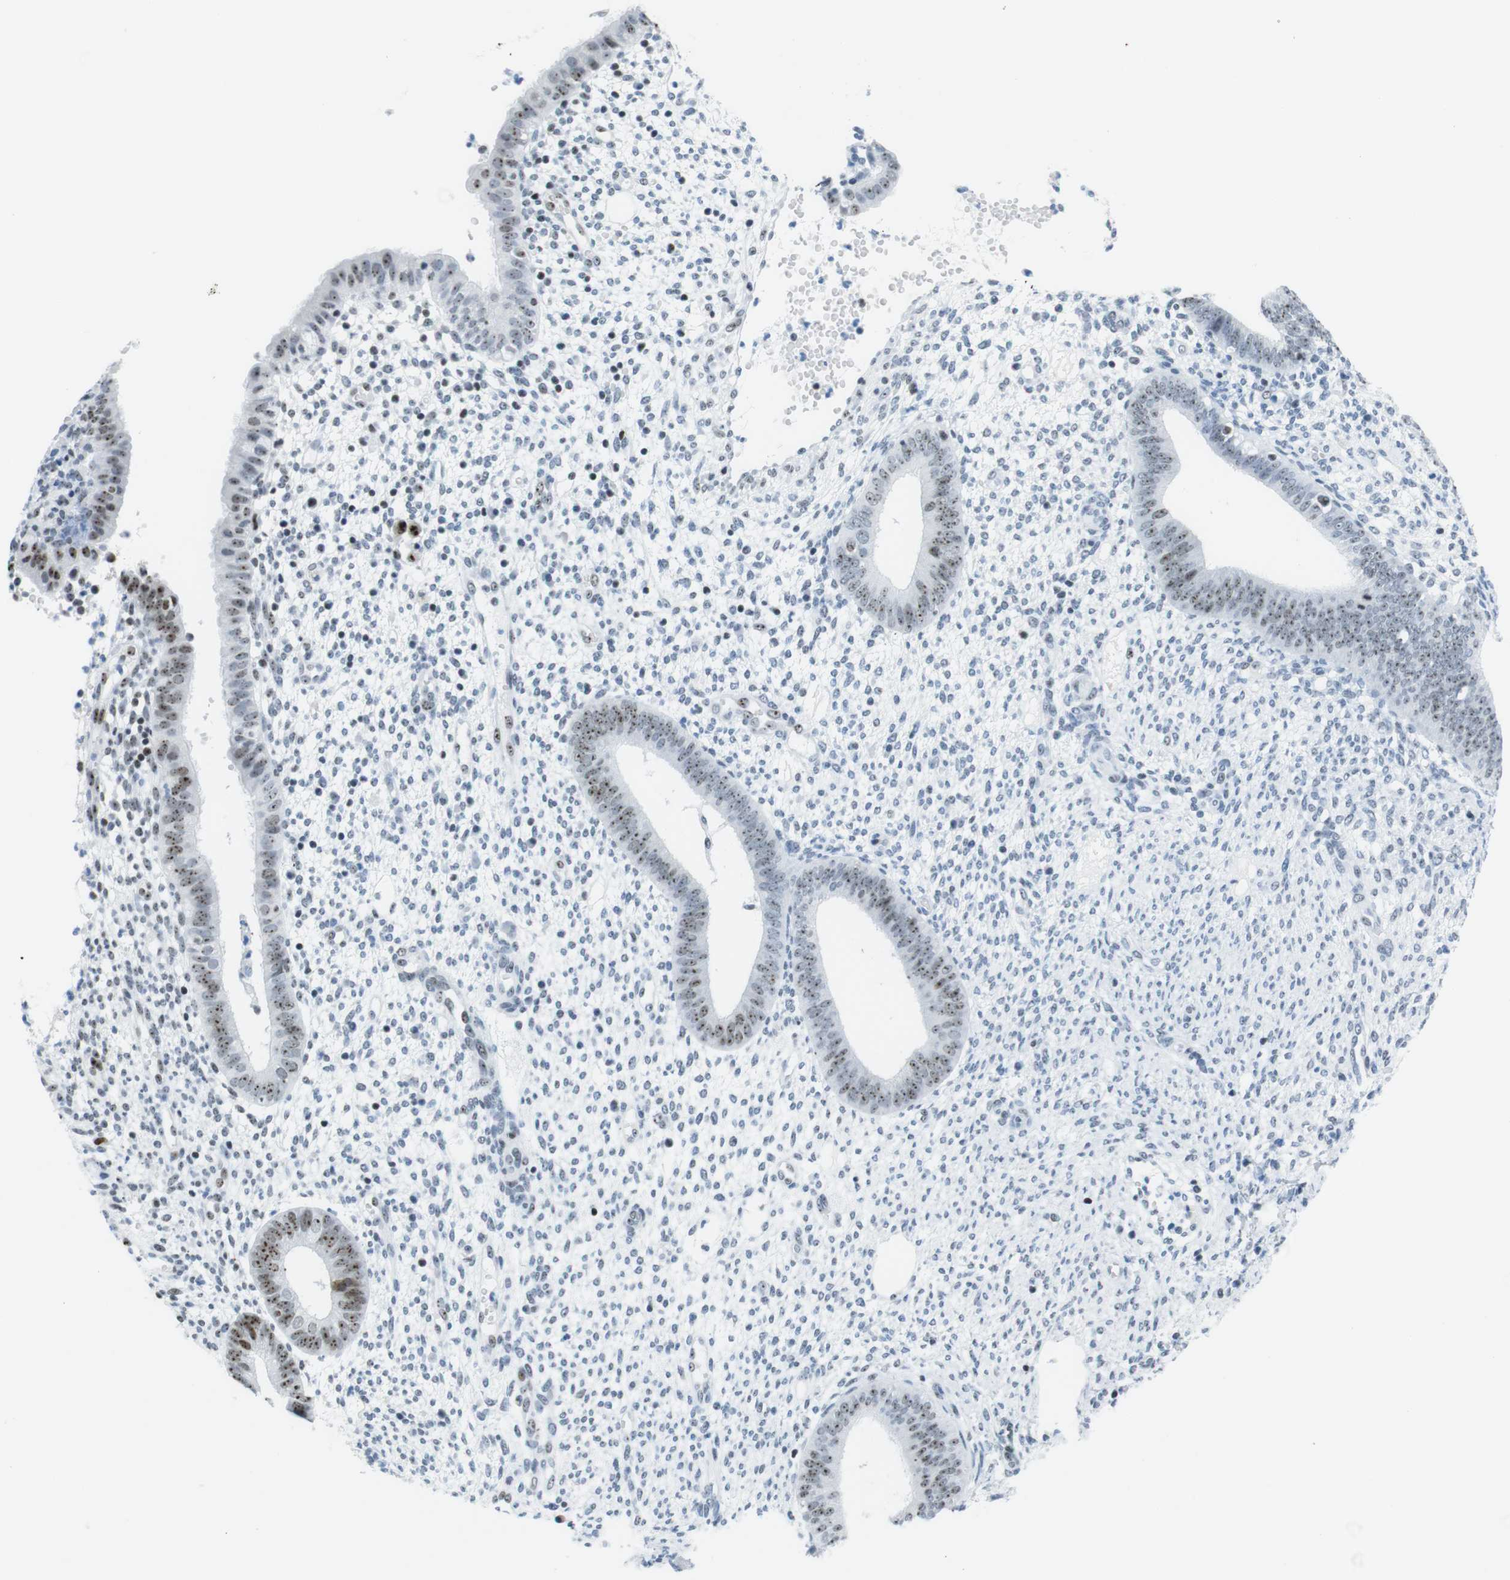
{"staining": {"intensity": "moderate", "quantity": "<25%", "location": "nuclear"}, "tissue": "endometrium", "cell_type": "Cells in endometrial stroma", "image_type": "normal", "snomed": [{"axis": "morphology", "description": "Normal tissue, NOS"}, {"axis": "topography", "description": "Endometrium"}], "caption": "Unremarkable endometrium was stained to show a protein in brown. There is low levels of moderate nuclear expression in about <25% of cells in endometrial stroma. Nuclei are stained in blue.", "gene": "NIFK", "patient": {"sex": "female", "age": 35}}